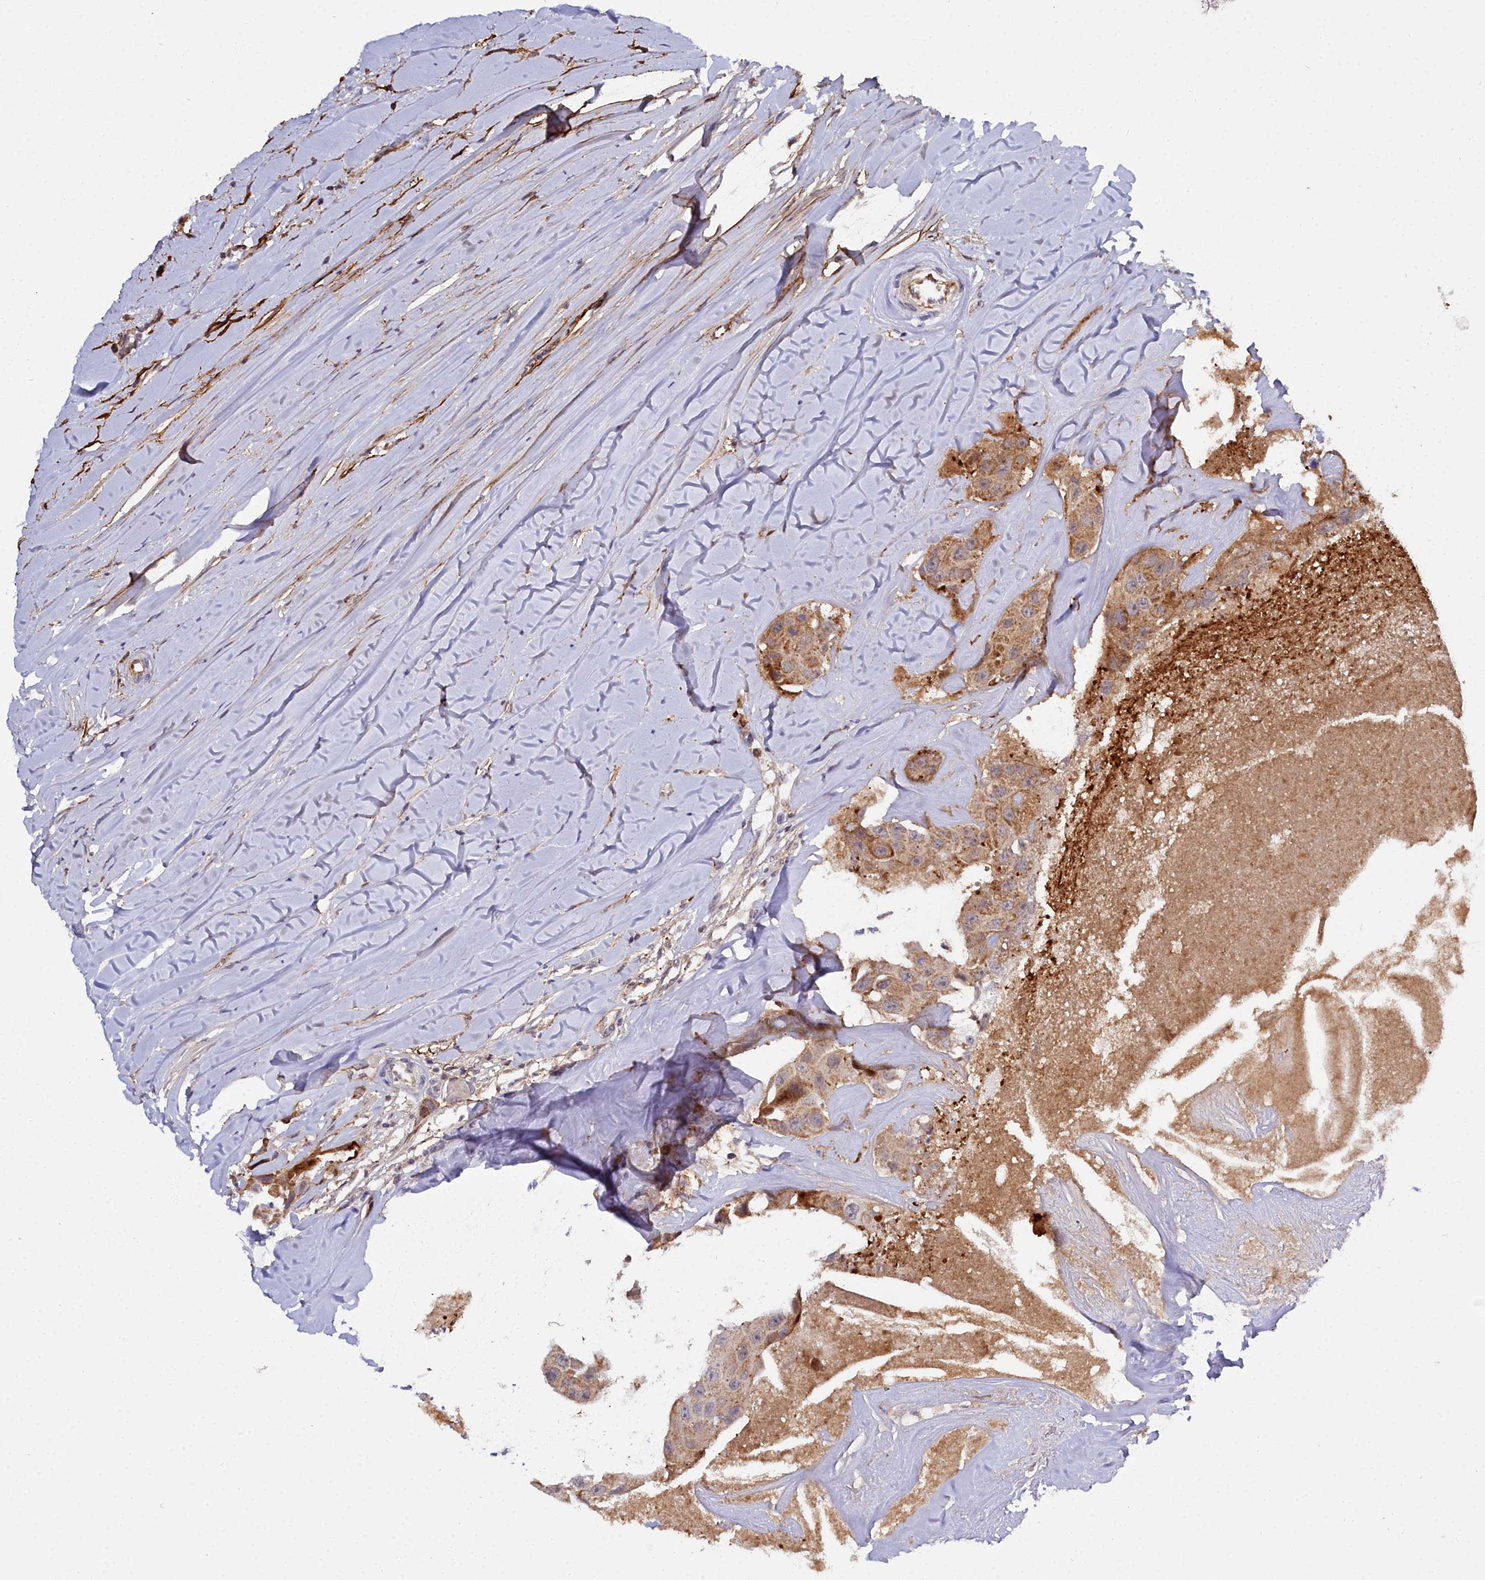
{"staining": {"intensity": "moderate", "quantity": ">75%", "location": "cytoplasmic/membranous"}, "tissue": "head and neck cancer", "cell_type": "Tumor cells", "image_type": "cancer", "snomed": [{"axis": "morphology", "description": "Adenocarcinoma, NOS"}, {"axis": "morphology", "description": "Adenocarcinoma, metastatic, NOS"}, {"axis": "topography", "description": "Head-Neck"}], "caption": "Immunohistochemical staining of human head and neck cancer displays moderate cytoplasmic/membranous protein staining in approximately >75% of tumor cells. The protein is stained brown, and the nuclei are stained in blue (DAB (3,3'-diaminobenzidine) IHC with brightfield microscopy, high magnification).", "gene": "MRPS11", "patient": {"sex": "male", "age": 75}}